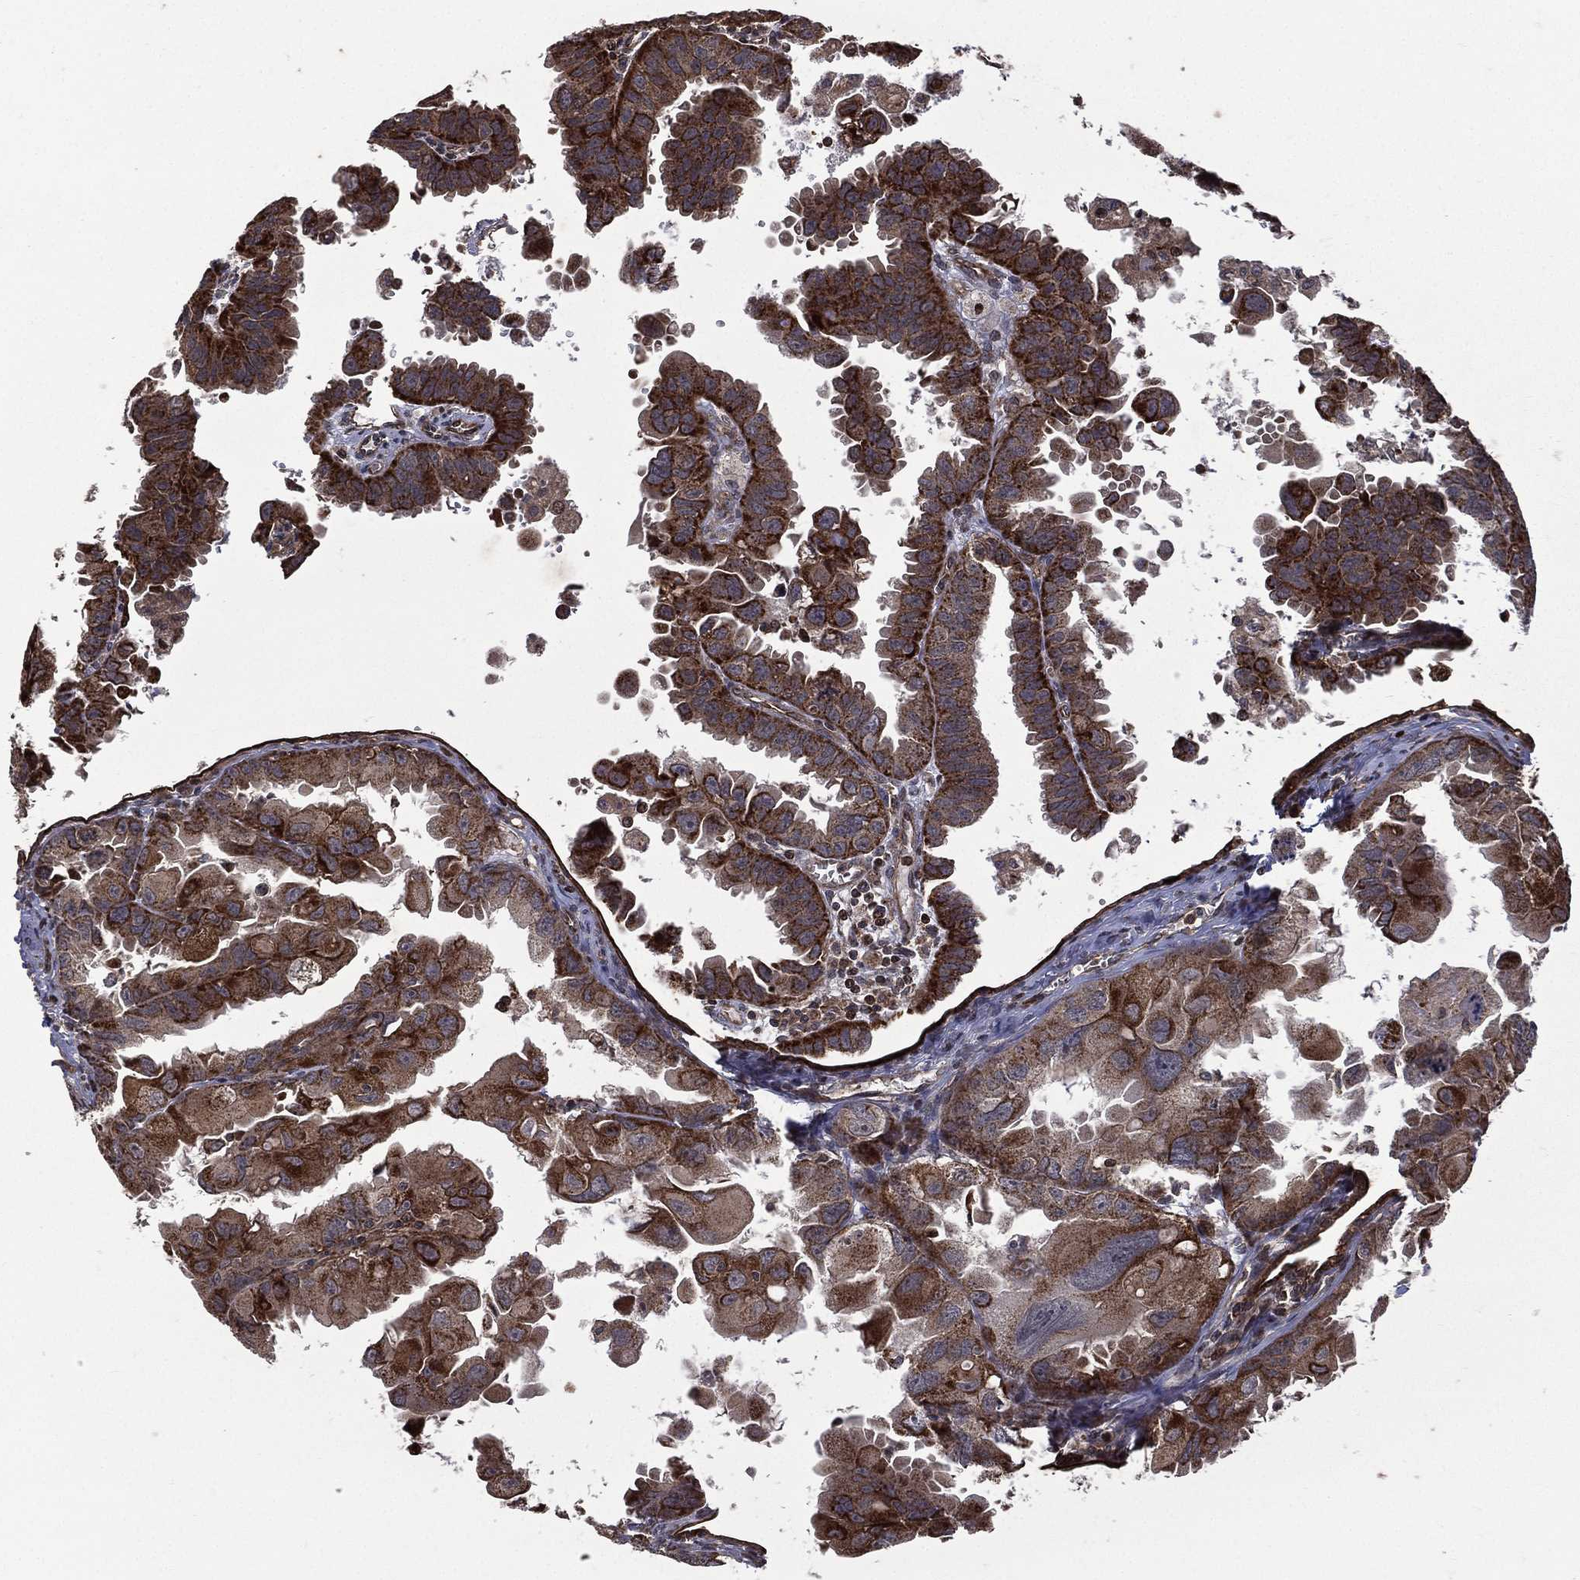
{"staining": {"intensity": "strong", "quantity": ">75%", "location": "cytoplasmic/membranous"}, "tissue": "ovarian cancer", "cell_type": "Tumor cells", "image_type": "cancer", "snomed": [{"axis": "morphology", "description": "Carcinoma, endometroid"}, {"axis": "topography", "description": "Ovary"}], "caption": "Immunohistochemical staining of human ovarian cancer shows high levels of strong cytoplasmic/membranous protein positivity in approximately >75% of tumor cells. Using DAB (brown) and hematoxylin (blue) stains, captured at high magnification using brightfield microscopy.", "gene": "GIMAP6", "patient": {"sex": "female", "age": 85}}